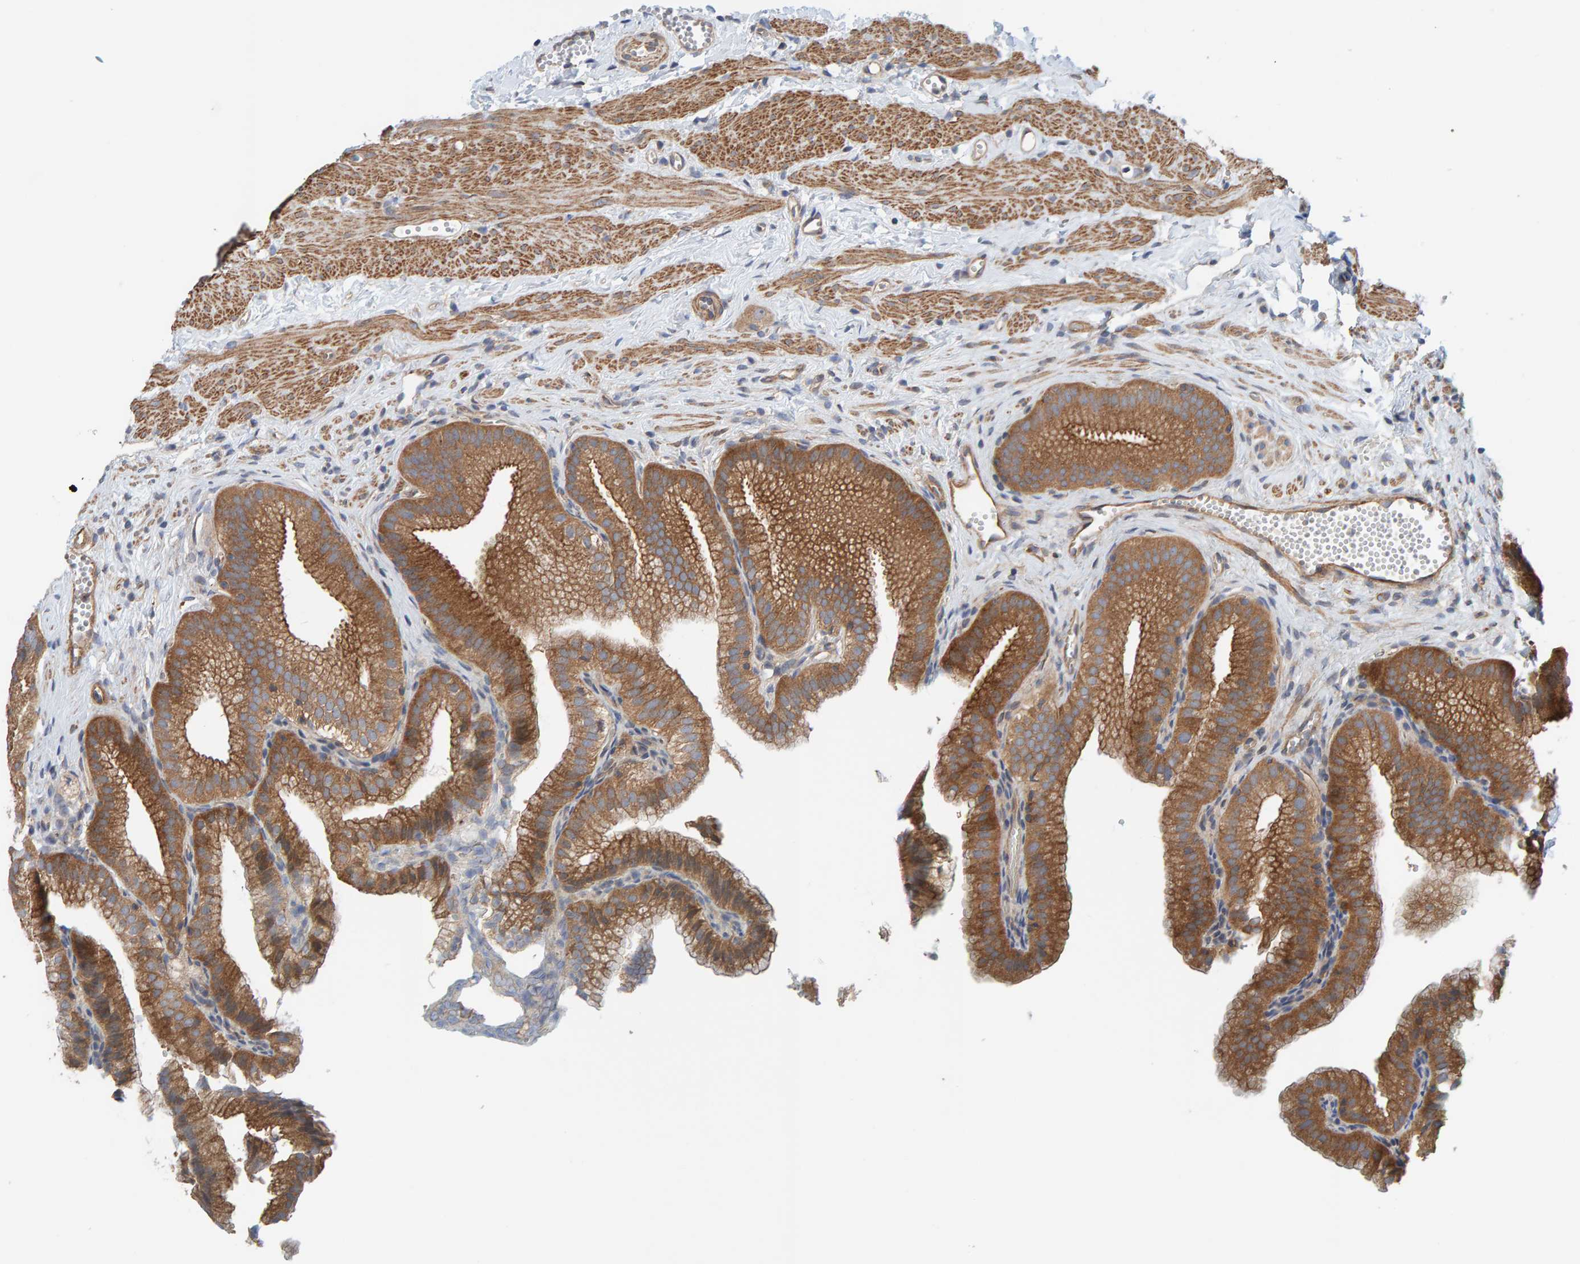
{"staining": {"intensity": "moderate", "quantity": ">75%", "location": "cytoplasmic/membranous"}, "tissue": "gallbladder", "cell_type": "Glandular cells", "image_type": "normal", "snomed": [{"axis": "morphology", "description": "Normal tissue, NOS"}, {"axis": "topography", "description": "Gallbladder"}], "caption": "The micrograph demonstrates a brown stain indicating the presence of a protein in the cytoplasmic/membranous of glandular cells in gallbladder.", "gene": "UBAP1", "patient": {"sex": "male", "age": 38}}